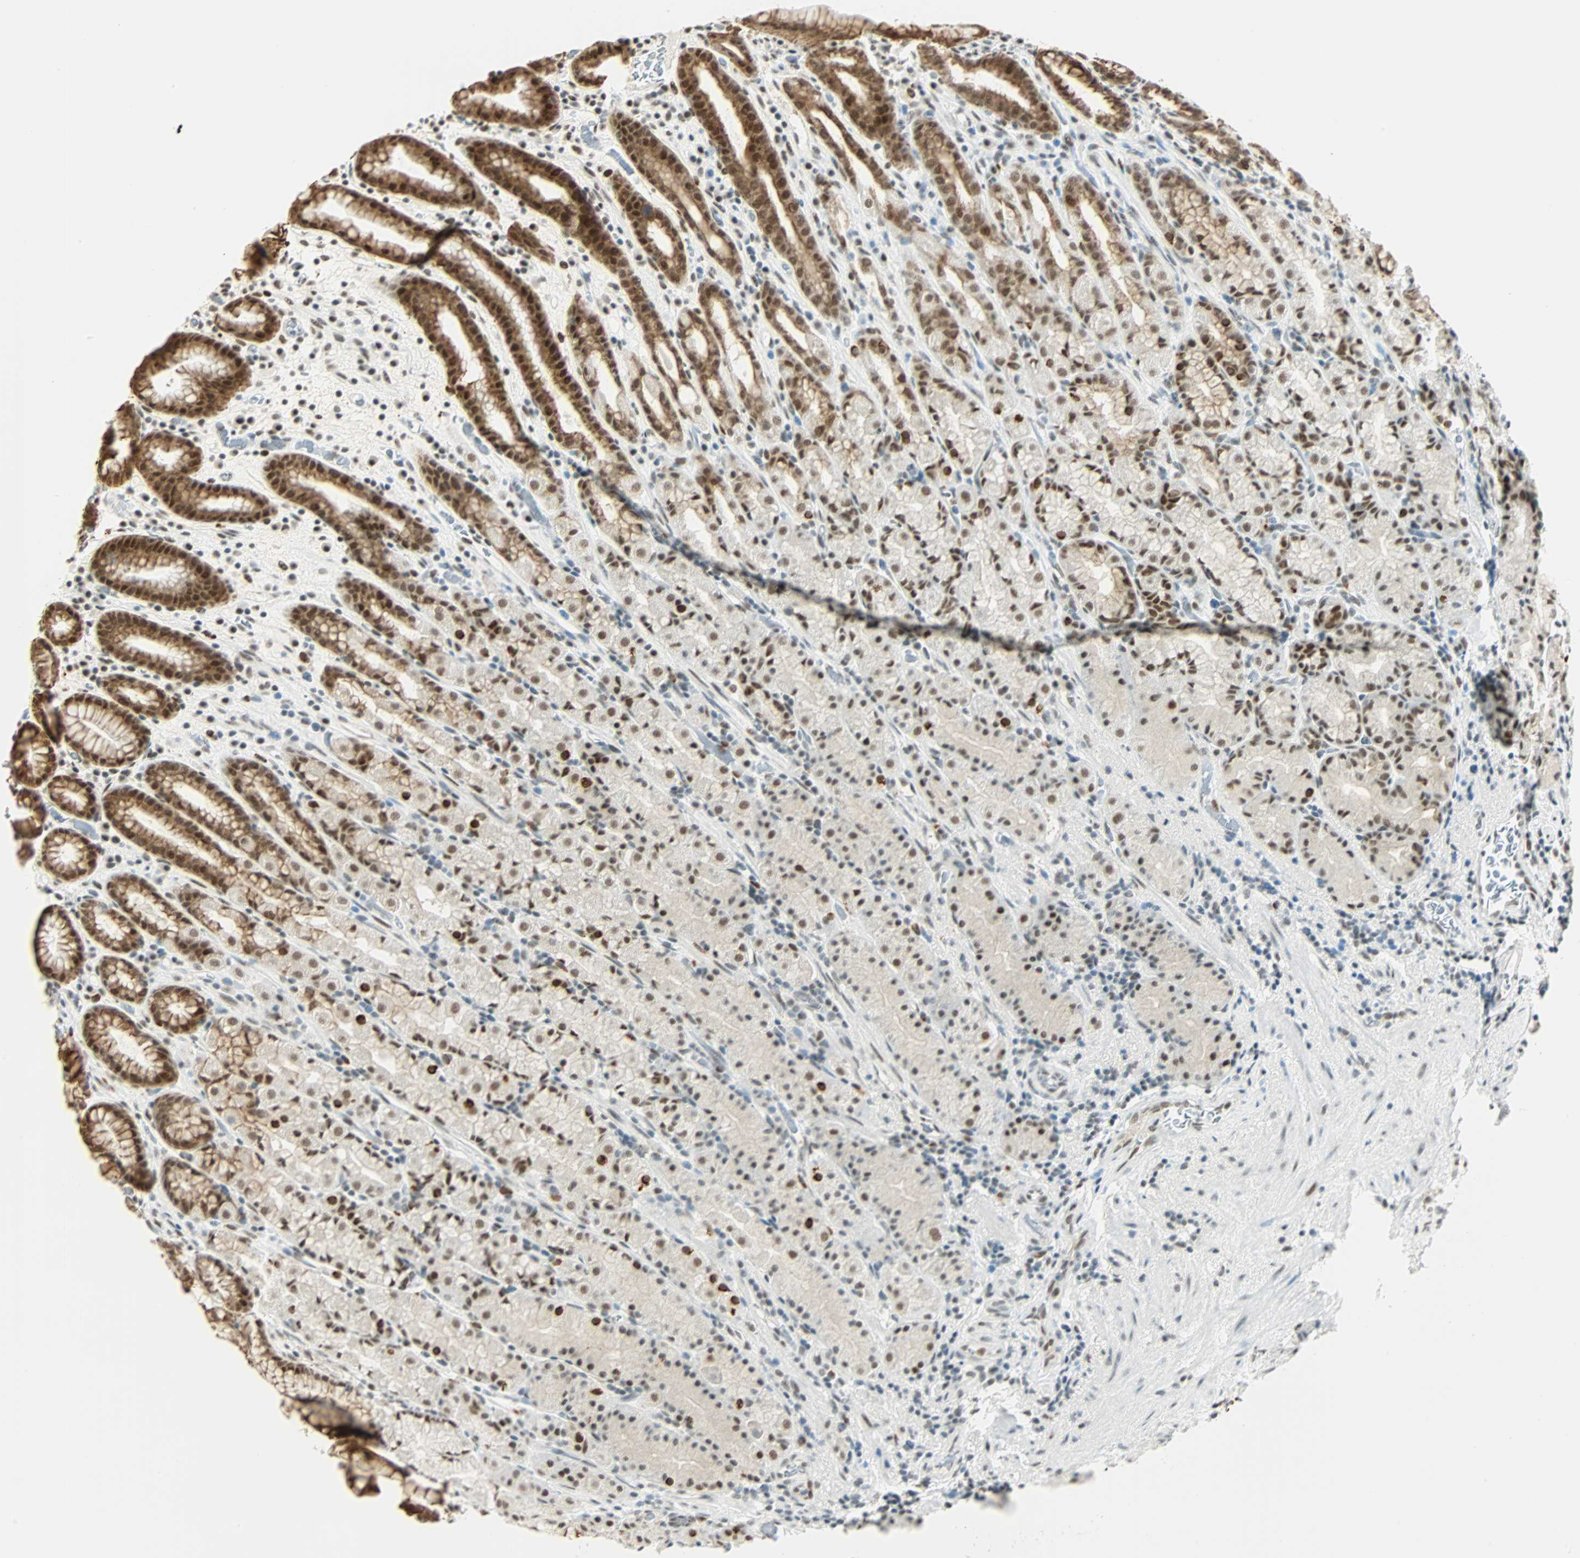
{"staining": {"intensity": "strong", "quantity": "25%-75%", "location": "cytoplasmic/membranous,nuclear"}, "tissue": "stomach", "cell_type": "Glandular cells", "image_type": "normal", "snomed": [{"axis": "morphology", "description": "Normal tissue, NOS"}, {"axis": "topography", "description": "Stomach, upper"}], "caption": "An image showing strong cytoplasmic/membranous,nuclear positivity in about 25%-75% of glandular cells in normal stomach, as visualized by brown immunohistochemical staining.", "gene": "NELFE", "patient": {"sex": "male", "age": 68}}